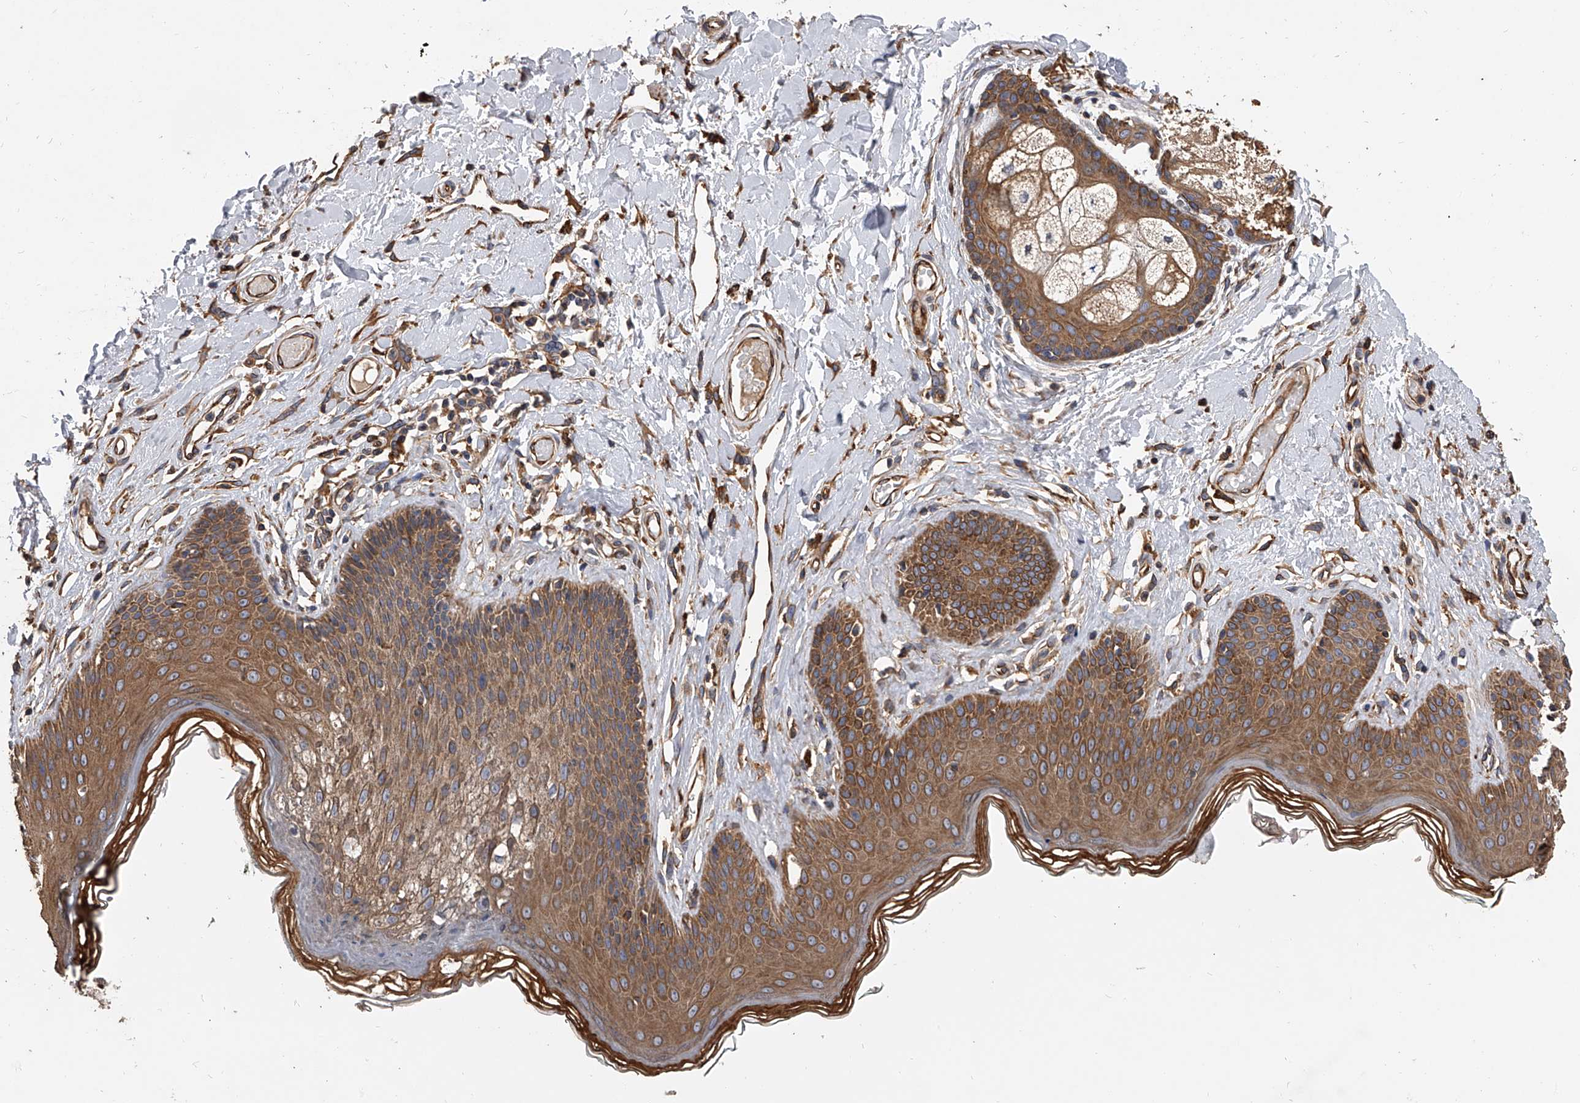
{"staining": {"intensity": "moderate", "quantity": ">75%", "location": "cytoplasmic/membranous"}, "tissue": "skin", "cell_type": "Epidermal cells", "image_type": "normal", "snomed": [{"axis": "morphology", "description": "Normal tissue, NOS"}, {"axis": "morphology", "description": "Squamous cell carcinoma, NOS"}, {"axis": "topography", "description": "Vulva"}], "caption": "Moderate cytoplasmic/membranous protein staining is seen in approximately >75% of epidermal cells in skin.", "gene": "EXOC4", "patient": {"sex": "female", "age": 85}}